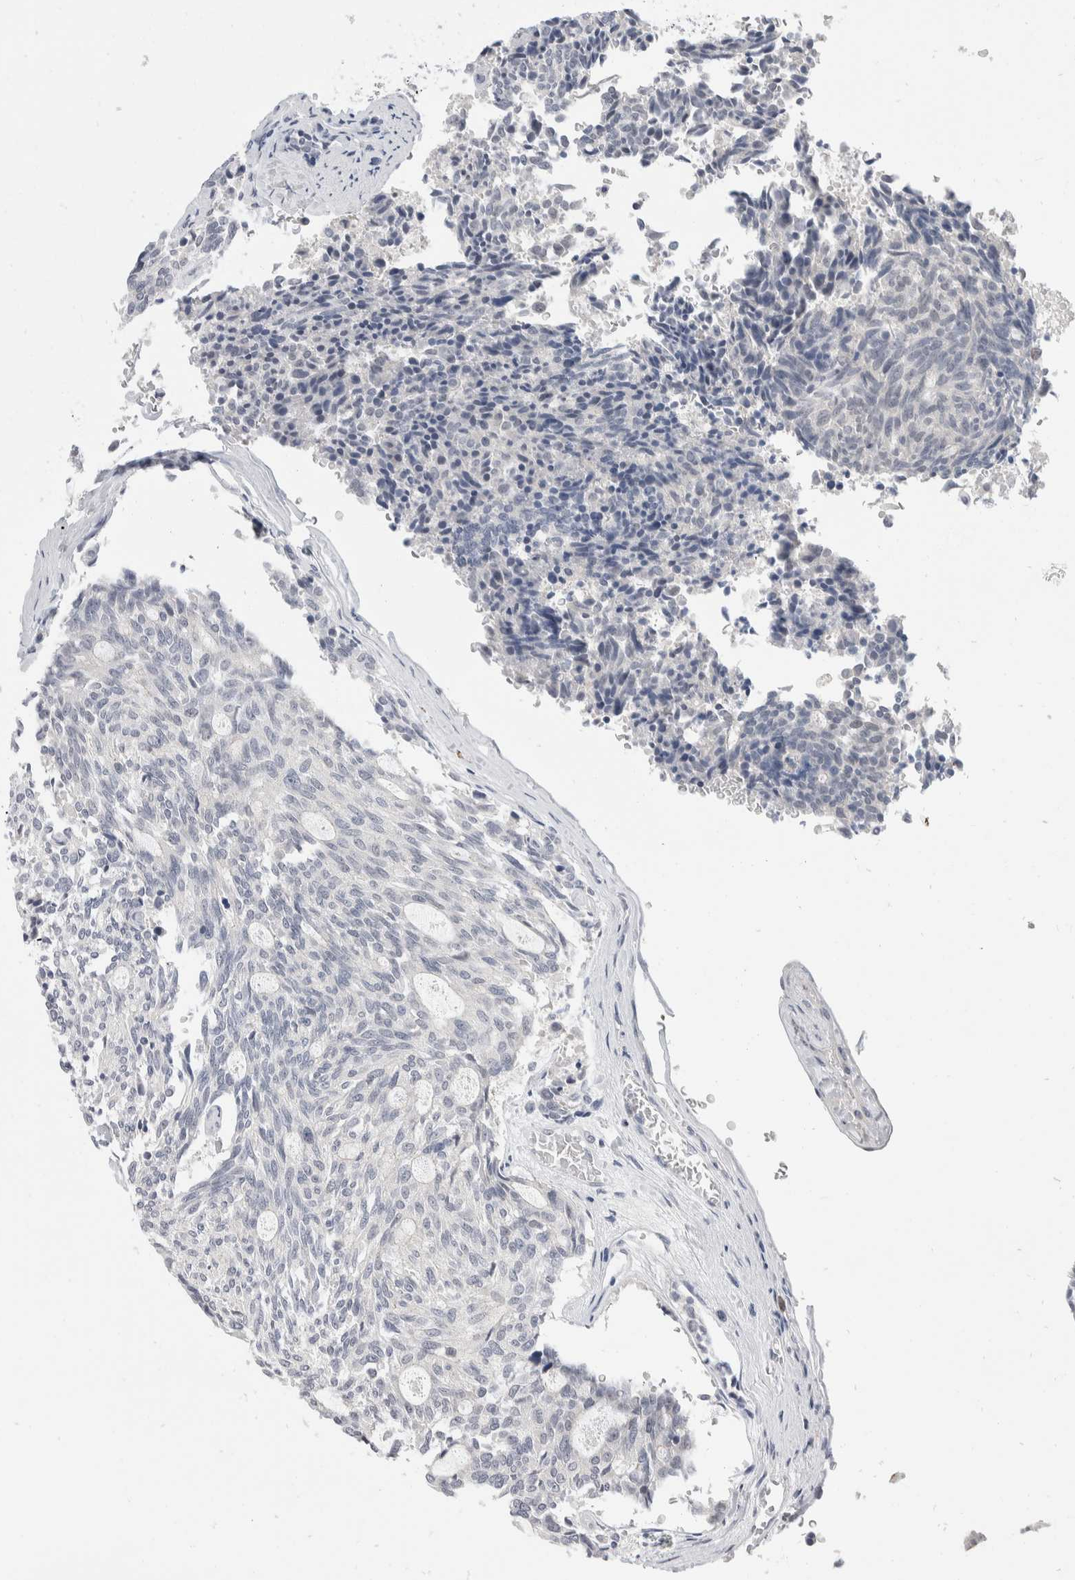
{"staining": {"intensity": "negative", "quantity": "none", "location": "none"}, "tissue": "carcinoid", "cell_type": "Tumor cells", "image_type": "cancer", "snomed": [{"axis": "morphology", "description": "Carcinoid, malignant, NOS"}, {"axis": "topography", "description": "Pancreas"}], "caption": "An image of carcinoid stained for a protein shows no brown staining in tumor cells.", "gene": "CATSPERD", "patient": {"sex": "female", "age": 54}}